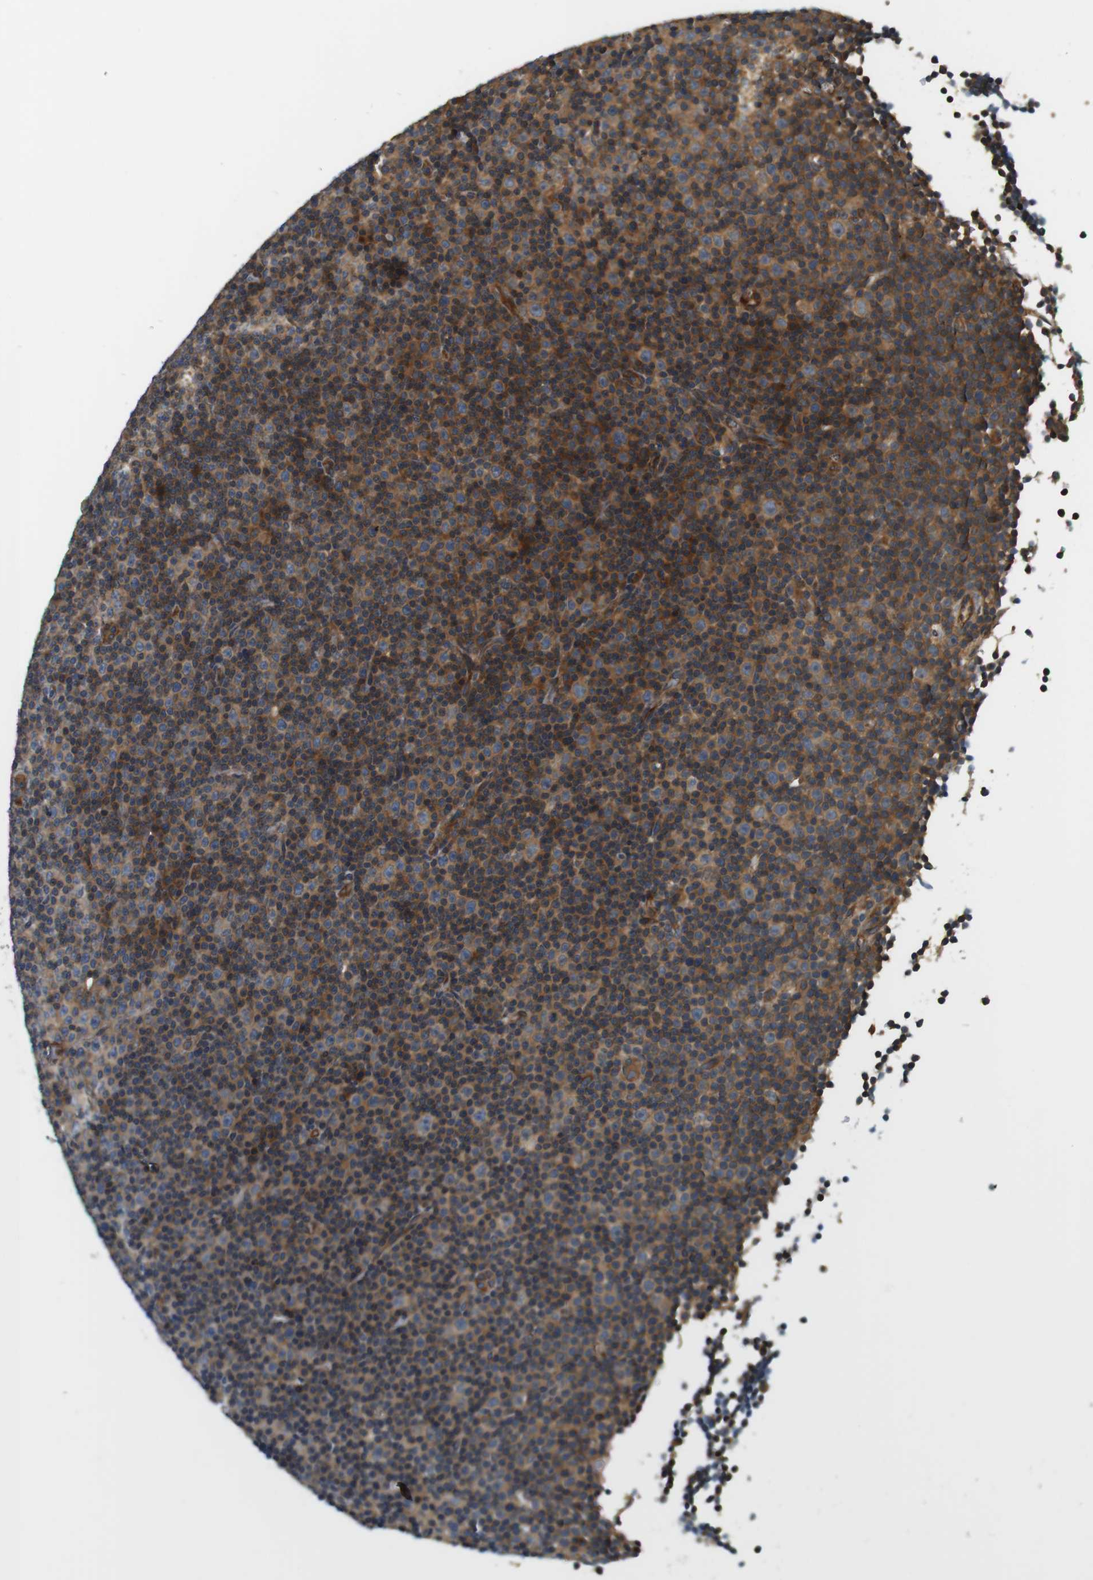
{"staining": {"intensity": "moderate", "quantity": "25%-75%", "location": "cytoplasmic/membranous"}, "tissue": "lymphoma", "cell_type": "Tumor cells", "image_type": "cancer", "snomed": [{"axis": "morphology", "description": "Malignant lymphoma, non-Hodgkin's type, Low grade"}, {"axis": "topography", "description": "Lymph node"}], "caption": "Protein staining of lymphoma tissue demonstrates moderate cytoplasmic/membranous expression in approximately 25%-75% of tumor cells.", "gene": "SH3GLB1", "patient": {"sex": "female", "age": 67}}